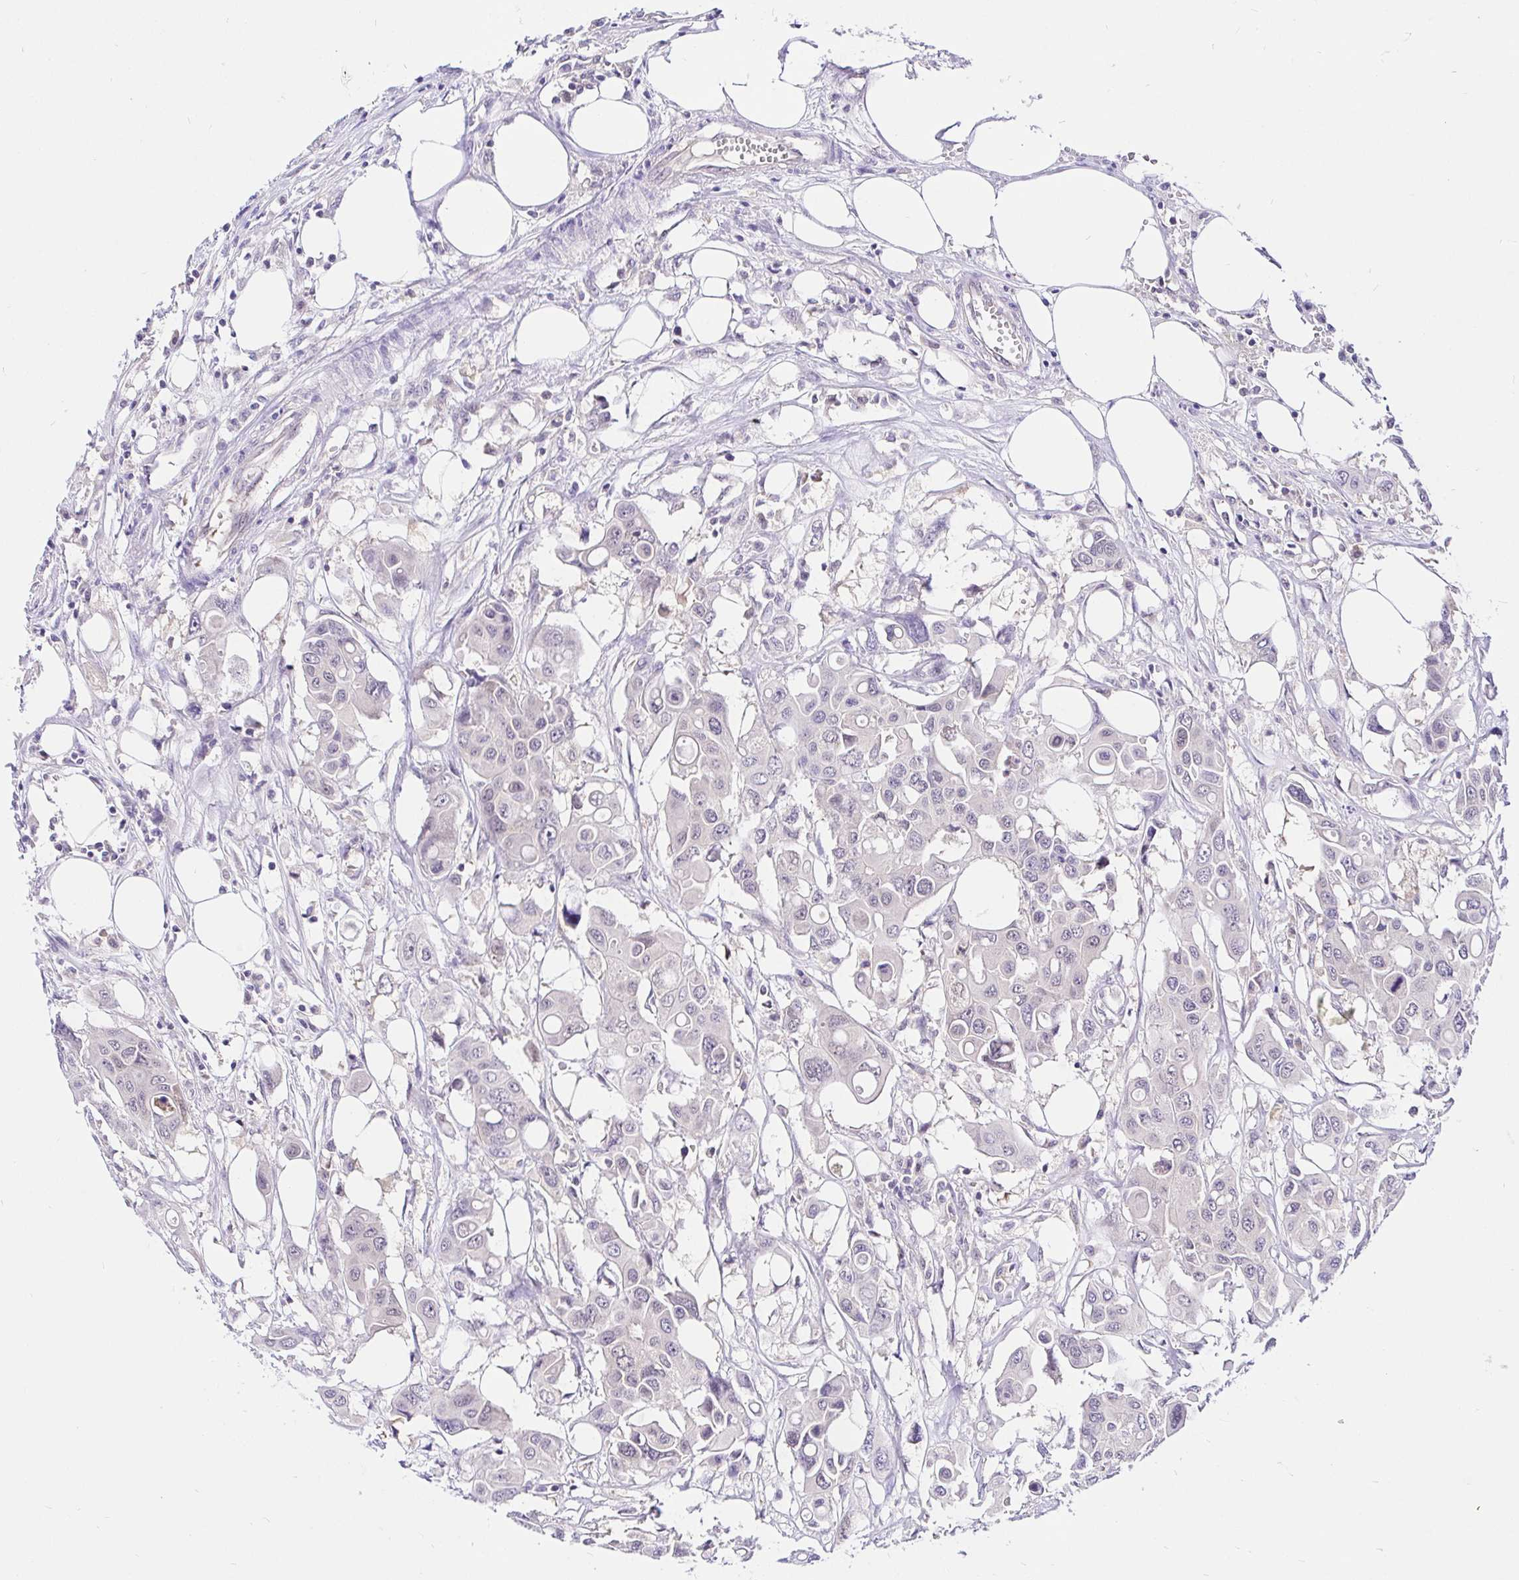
{"staining": {"intensity": "negative", "quantity": "none", "location": "none"}, "tissue": "colorectal cancer", "cell_type": "Tumor cells", "image_type": "cancer", "snomed": [{"axis": "morphology", "description": "Adenocarcinoma, NOS"}, {"axis": "topography", "description": "Colon"}], "caption": "This histopathology image is of adenocarcinoma (colorectal) stained with immunohistochemistry to label a protein in brown with the nuclei are counter-stained blue. There is no staining in tumor cells.", "gene": "UBE2M", "patient": {"sex": "male", "age": 77}}